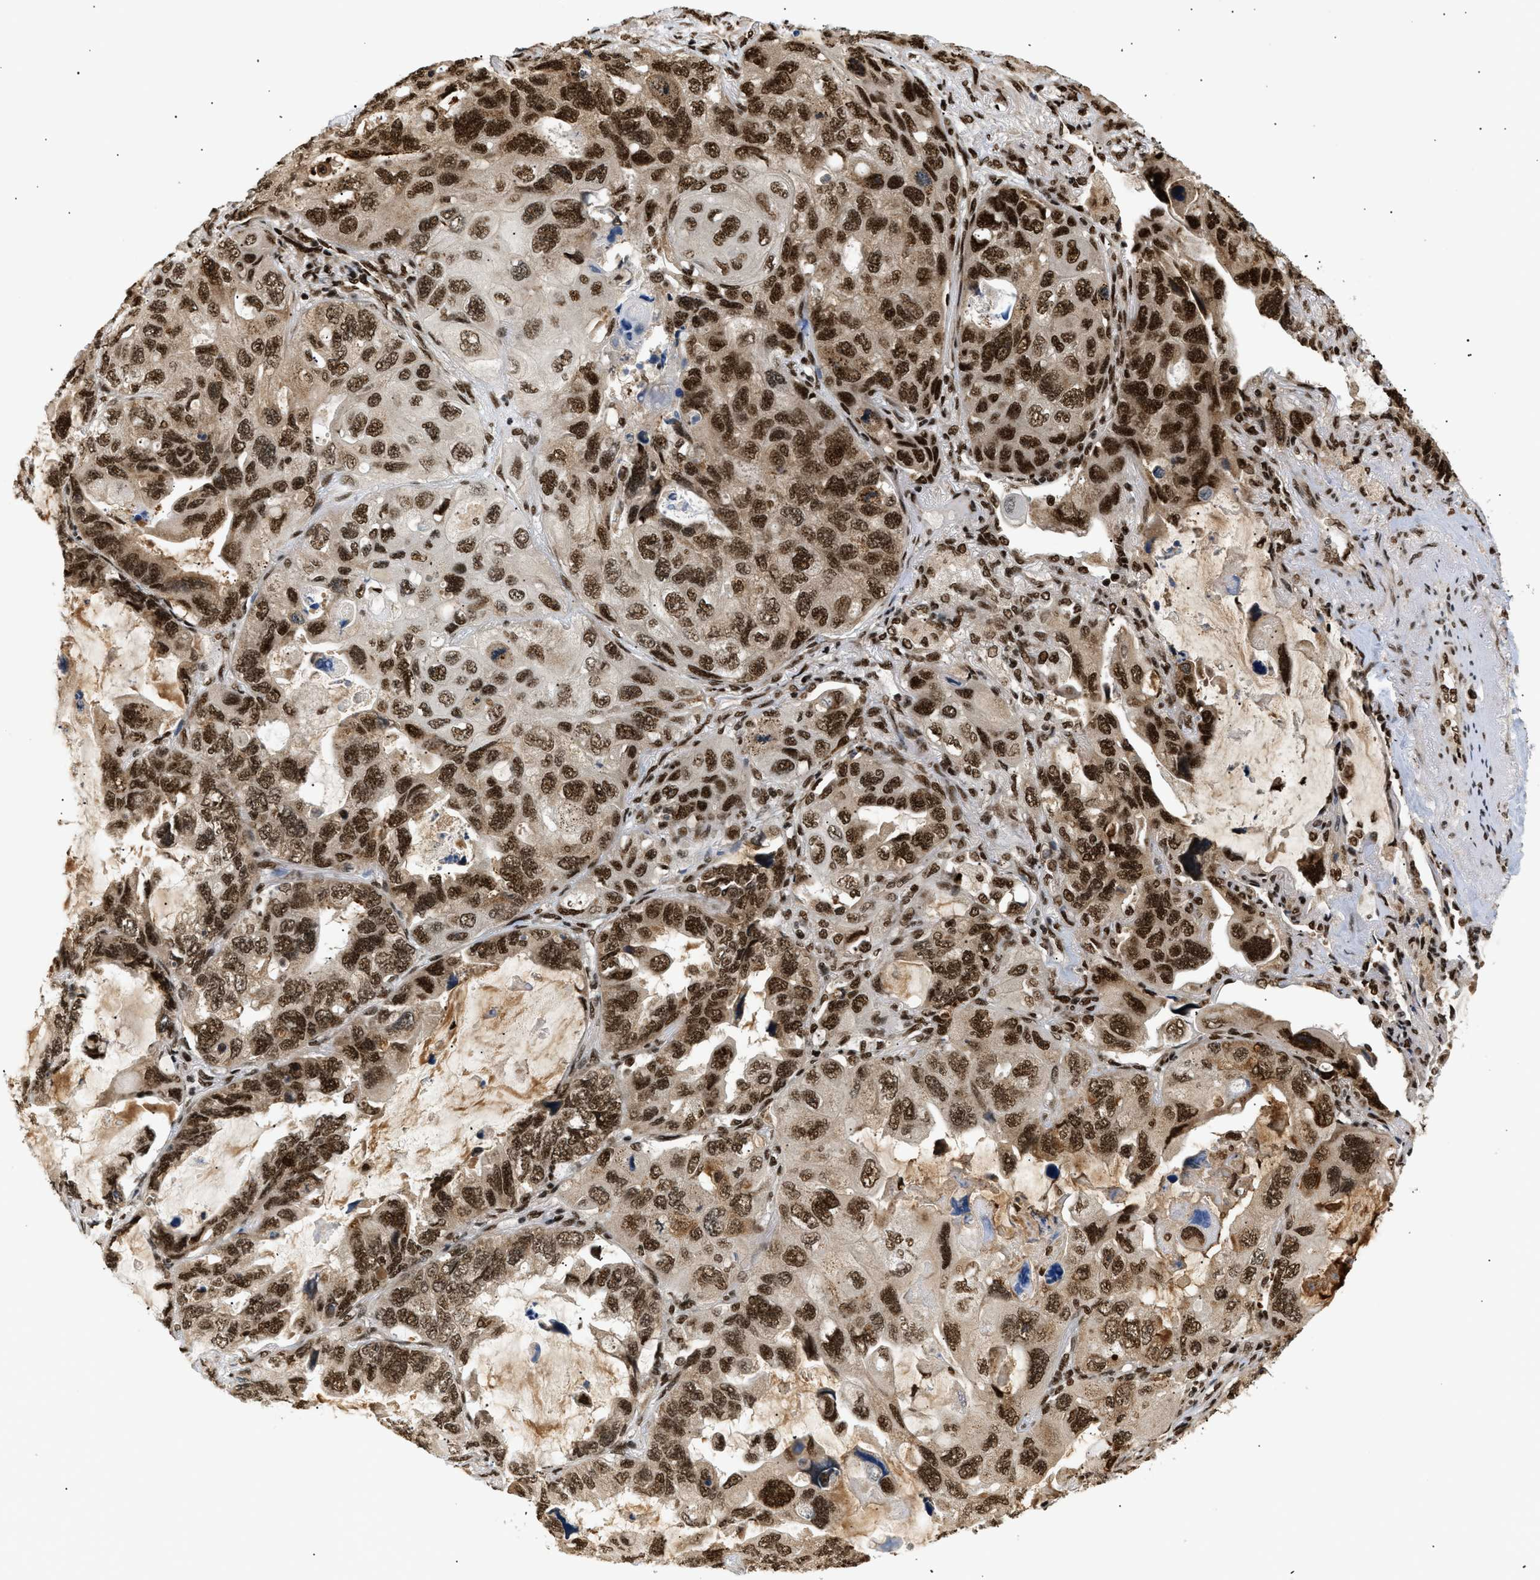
{"staining": {"intensity": "strong", "quantity": ">75%", "location": "cytoplasmic/membranous,nuclear"}, "tissue": "lung cancer", "cell_type": "Tumor cells", "image_type": "cancer", "snomed": [{"axis": "morphology", "description": "Squamous cell carcinoma, NOS"}, {"axis": "topography", "description": "Lung"}], "caption": "Protein staining displays strong cytoplasmic/membranous and nuclear positivity in approximately >75% of tumor cells in lung cancer. (IHC, brightfield microscopy, high magnification).", "gene": "RBM5", "patient": {"sex": "female", "age": 73}}